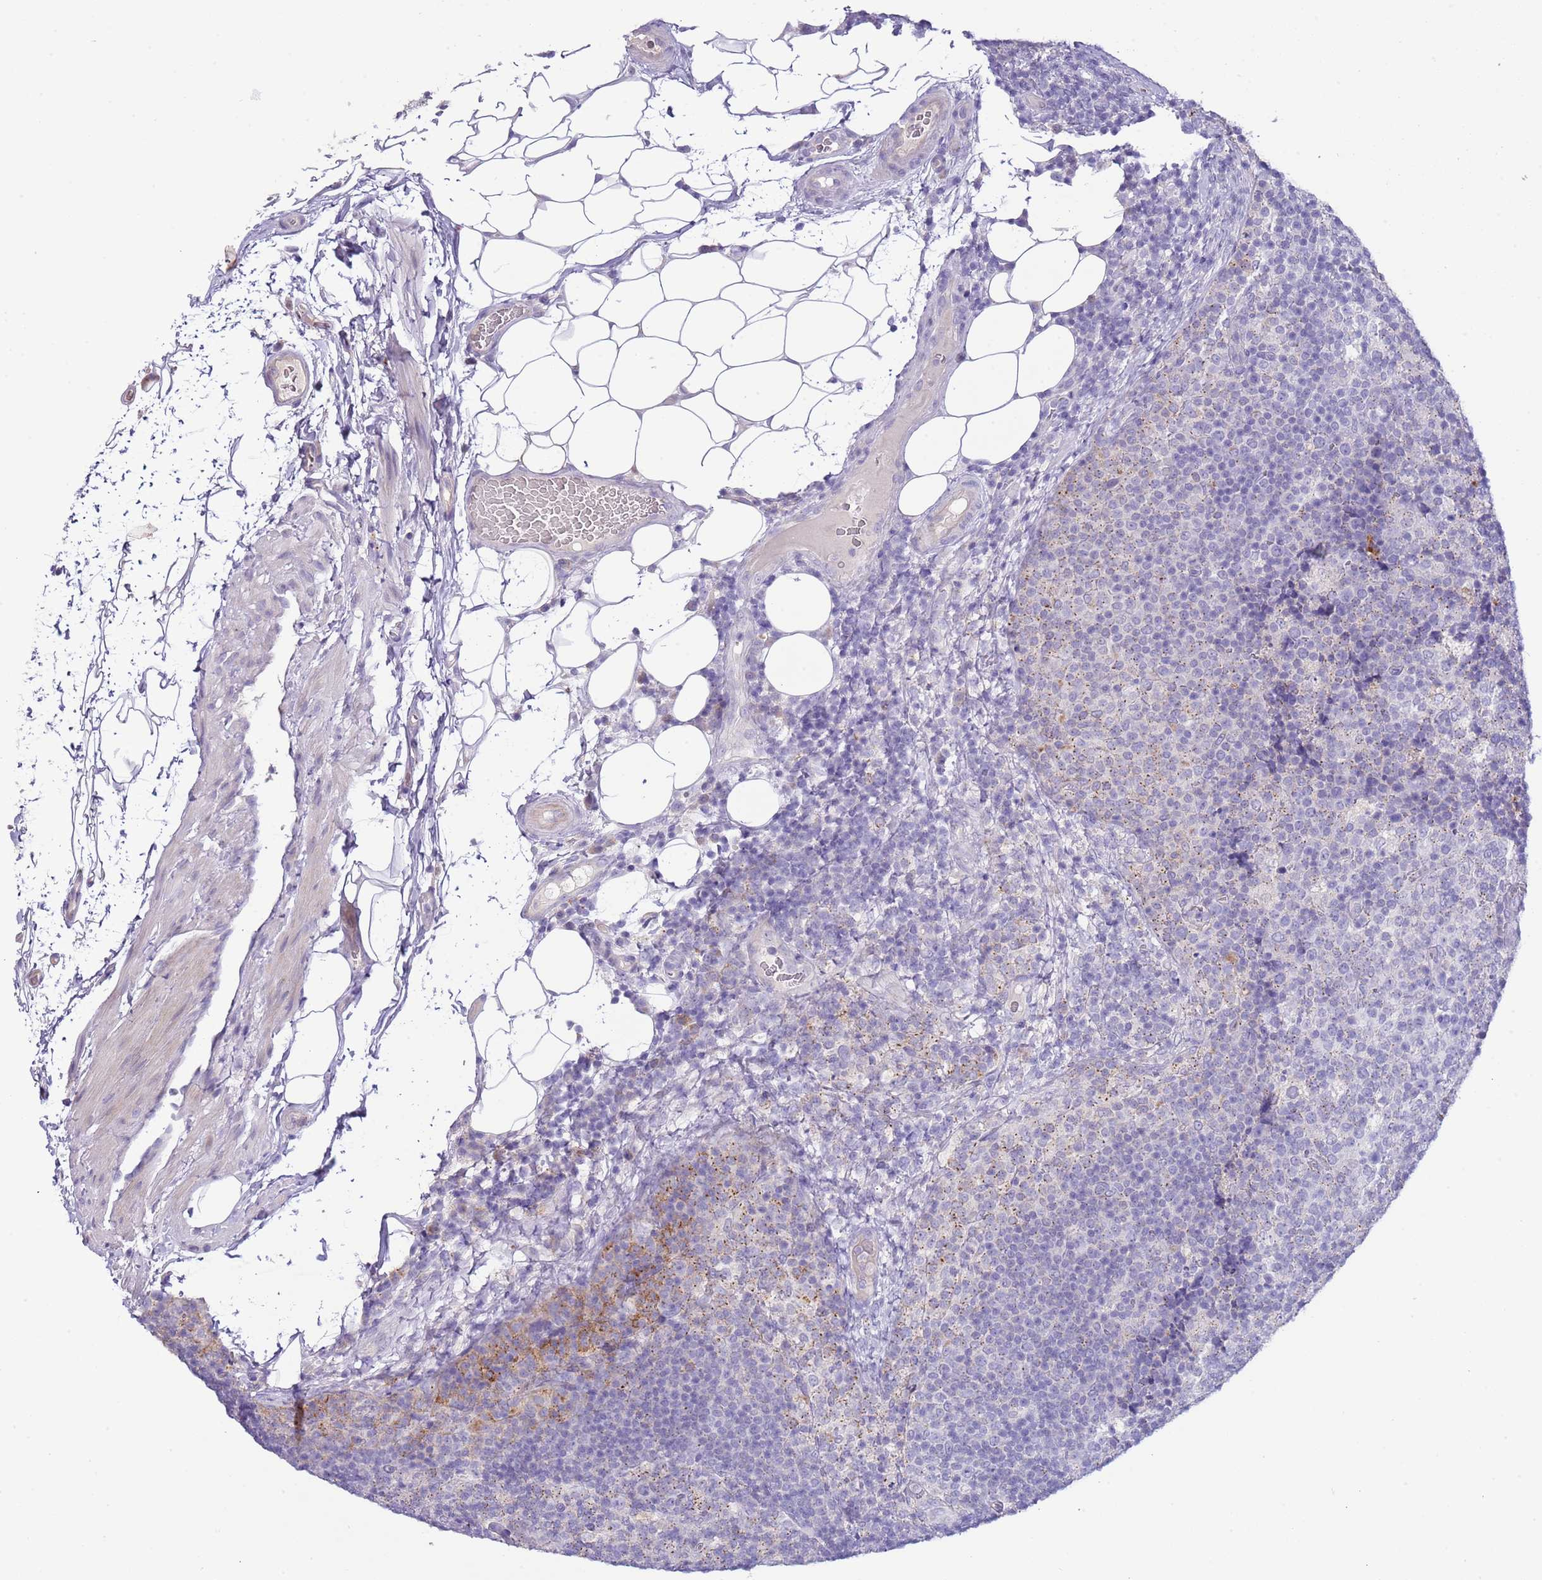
{"staining": {"intensity": "negative", "quantity": "none", "location": "none"}, "tissue": "lymph node", "cell_type": "Germinal center cells", "image_type": "normal", "snomed": [{"axis": "morphology", "description": "Normal tissue, NOS"}, {"axis": "topography", "description": "Lymph node"}], "caption": "A photomicrograph of lymph node stained for a protein exhibits no brown staining in germinal center cells. Brightfield microscopy of immunohistochemistry (IHC) stained with DAB (brown) and hematoxylin (blue), captured at high magnification.", "gene": "ABHD17A", "patient": {"sex": "female", "age": 31}}